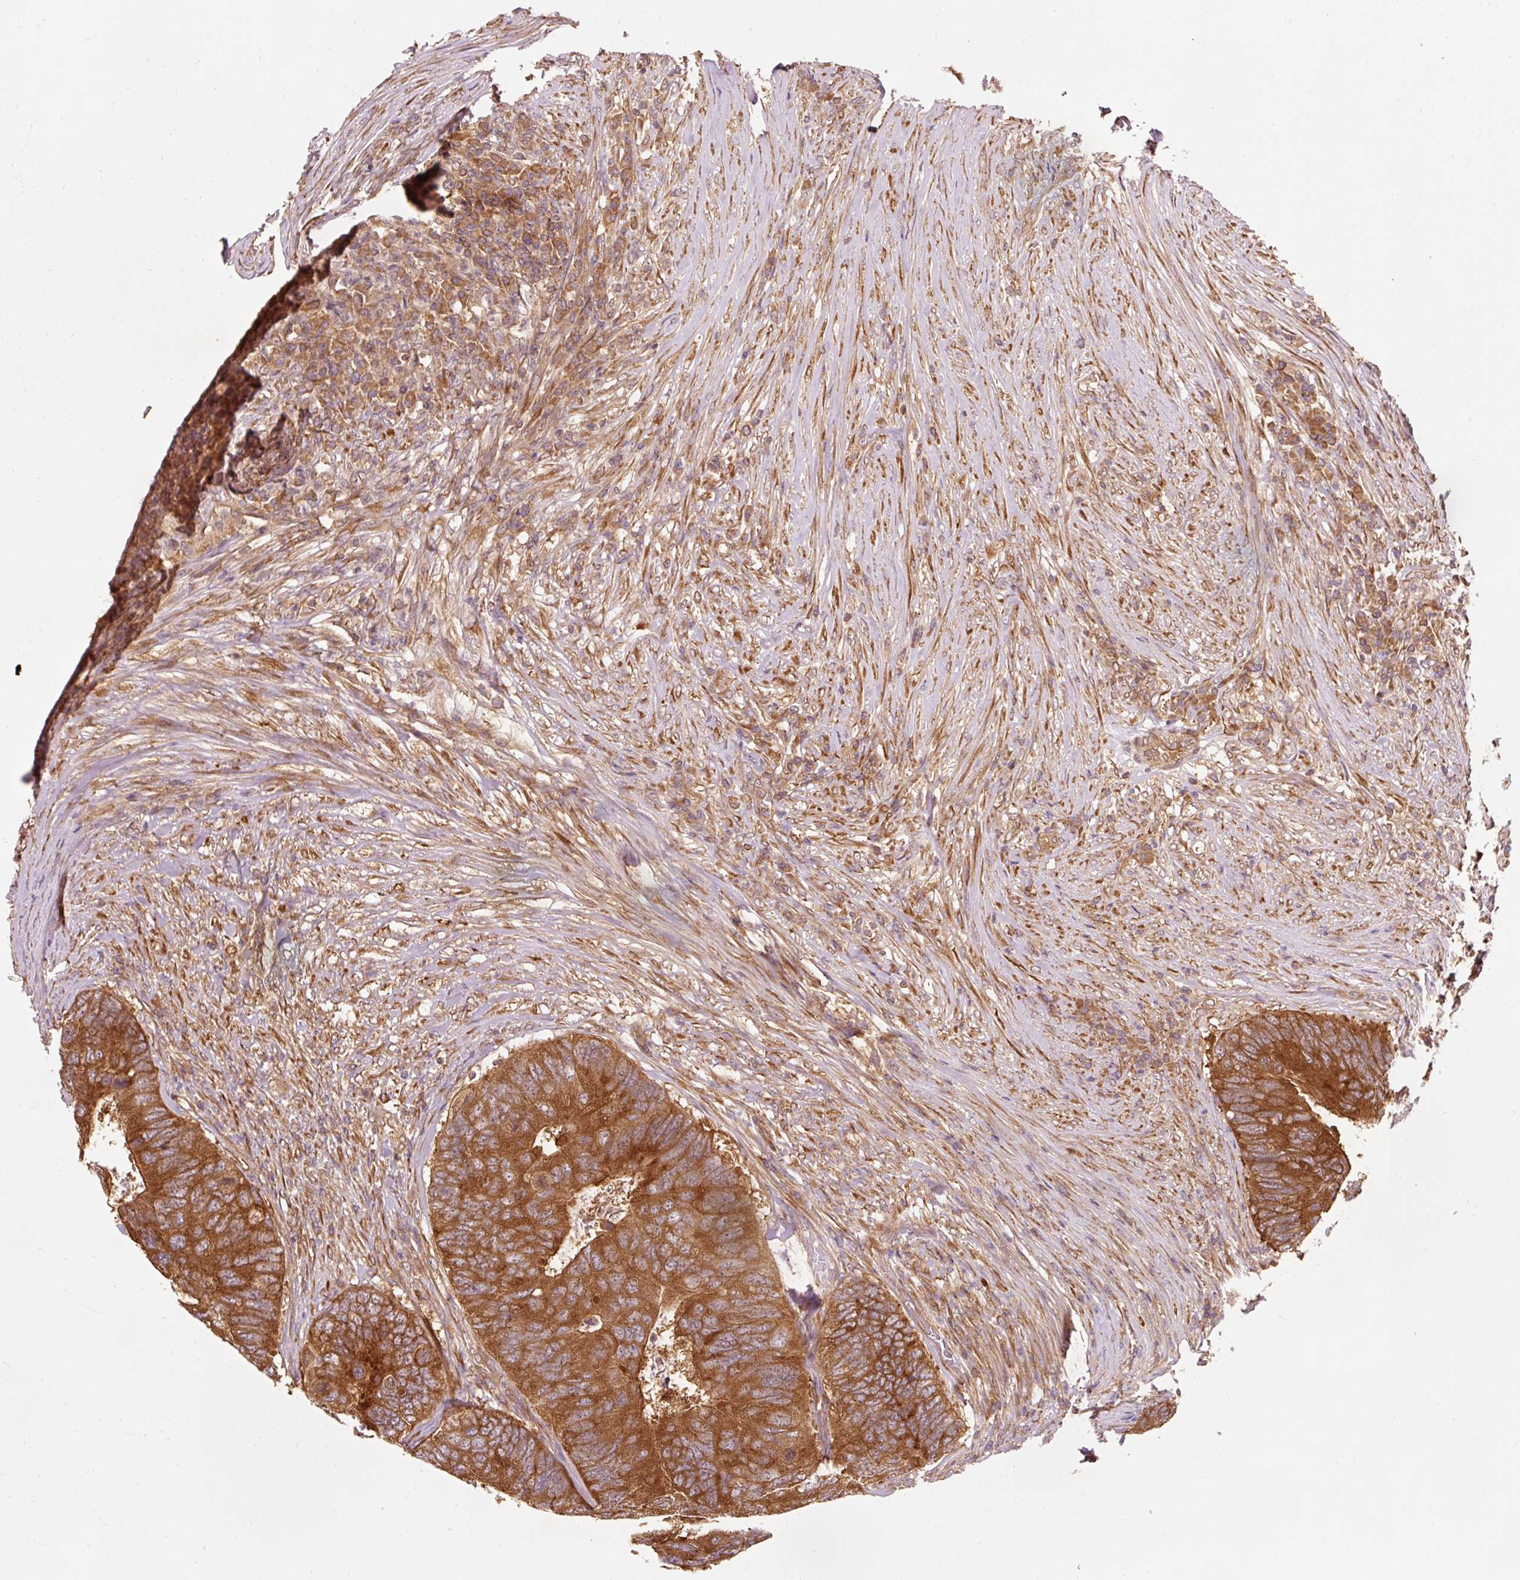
{"staining": {"intensity": "strong", "quantity": ">75%", "location": "cytoplasmic/membranous"}, "tissue": "colorectal cancer", "cell_type": "Tumor cells", "image_type": "cancer", "snomed": [{"axis": "morphology", "description": "Adenocarcinoma, NOS"}, {"axis": "topography", "description": "Colon"}], "caption": "About >75% of tumor cells in human colorectal adenocarcinoma display strong cytoplasmic/membranous protein expression as visualized by brown immunohistochemical staining.", "gene": "PDAP1", "patient": {"sex": "female", "age": 67}}